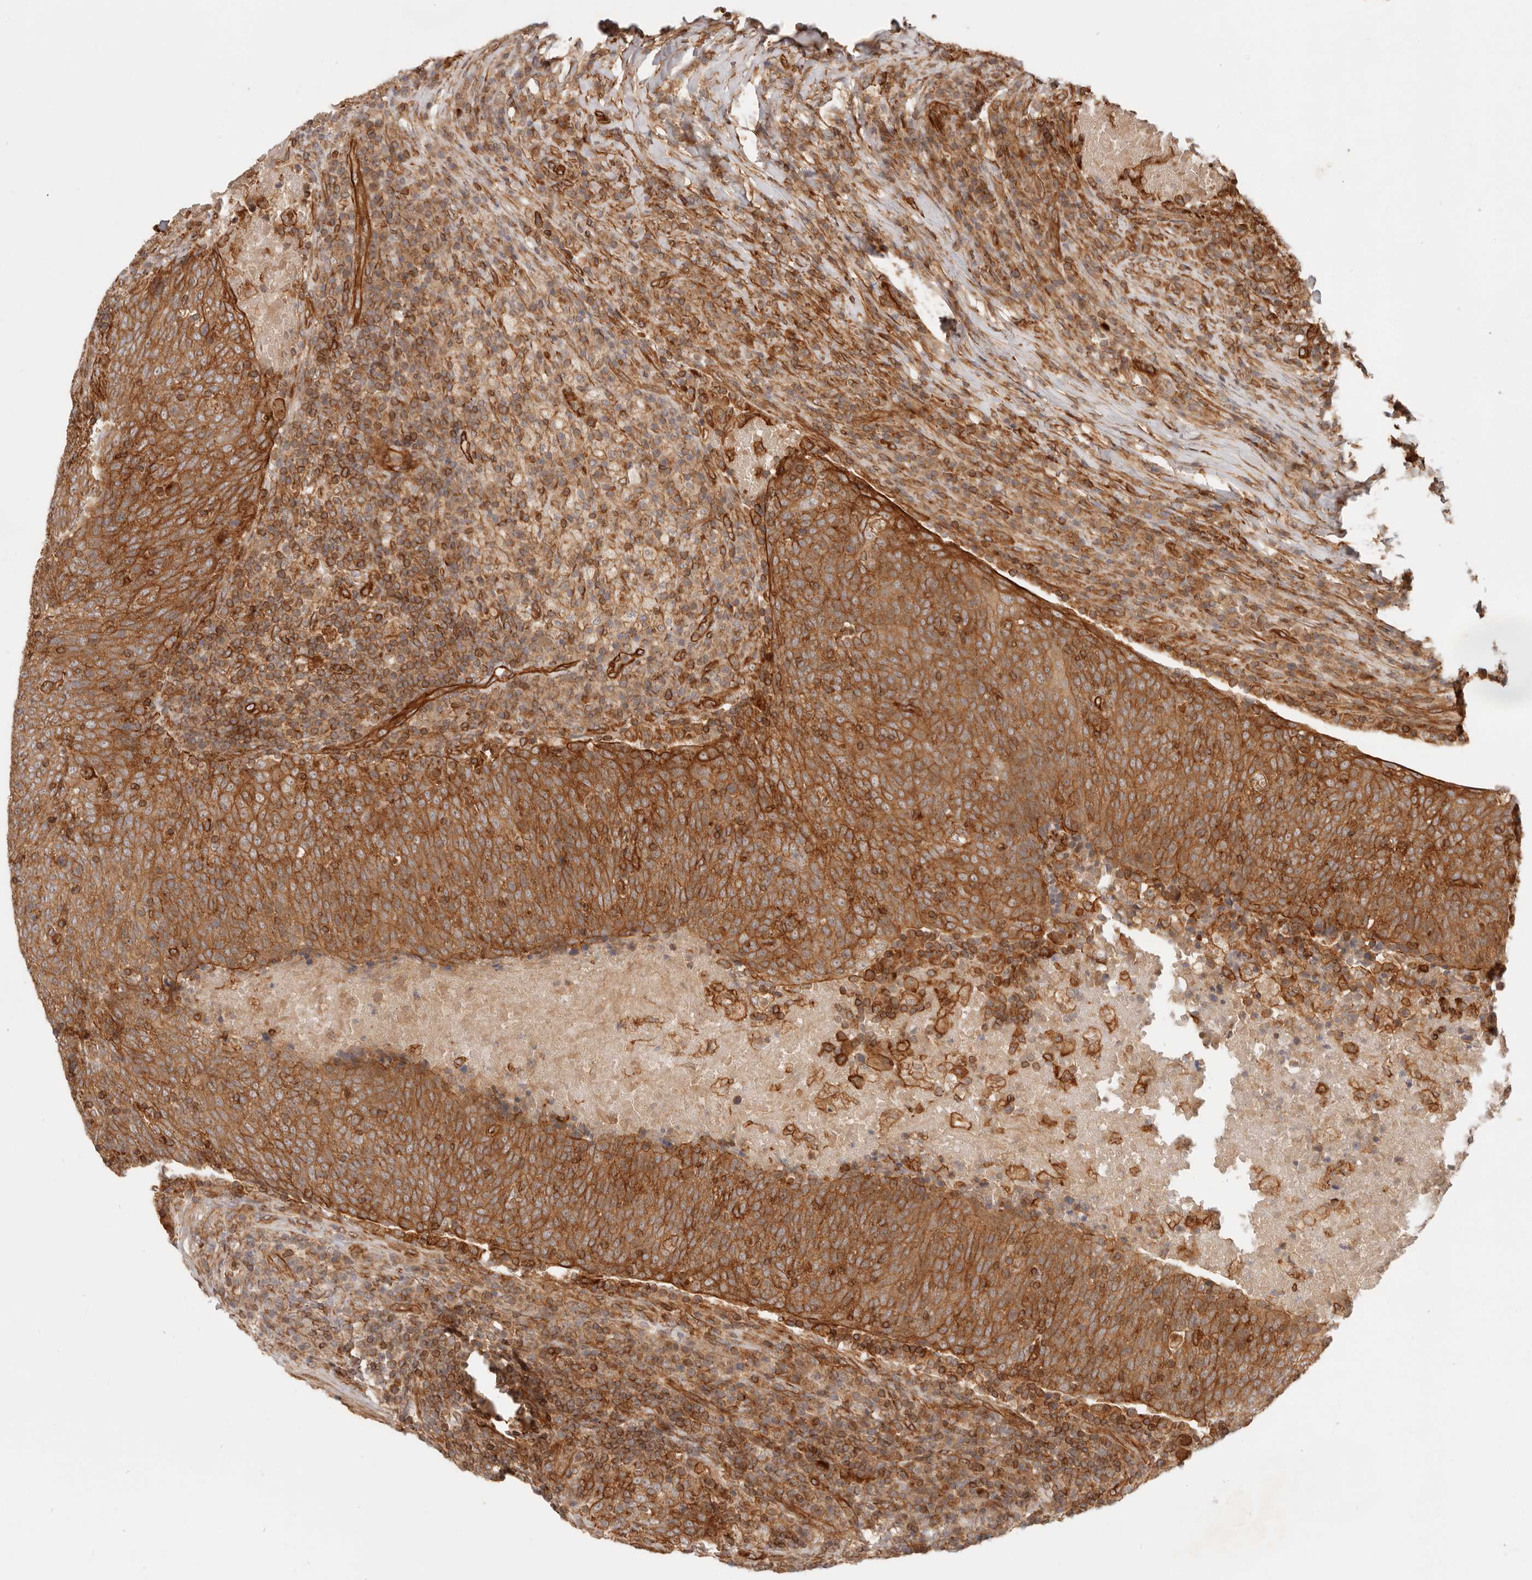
{"staining": {"intensity": "moderate", "quantity": ">75%", "location": "cytoplasmic/membranous"}, "tissue": "head and neck cancer", "cell_type": "Tumor cells", "image_type": "cancer", "snomed": [{"axis": "morphology", "description": "Squamous cell carcinoma, NOS"}, {"axis": "morphology", "description": "Squamous cell carcinoma, metastatic, NOS"}, {"axis": "topography", "description": "Lymph node"}, {"axis": "topography", "description": "Head-Neck"}], "caption": "A photomicrograph showing moderate cytoplasmic/membranous expression in about >75% of tumor cells in head and neck cancer (metastatic squamous cell carcinoma), as visualized by brown immunohistochemical staining.", "gene": "UFSP1", "patient": {"sex": "male", "age": 62}}